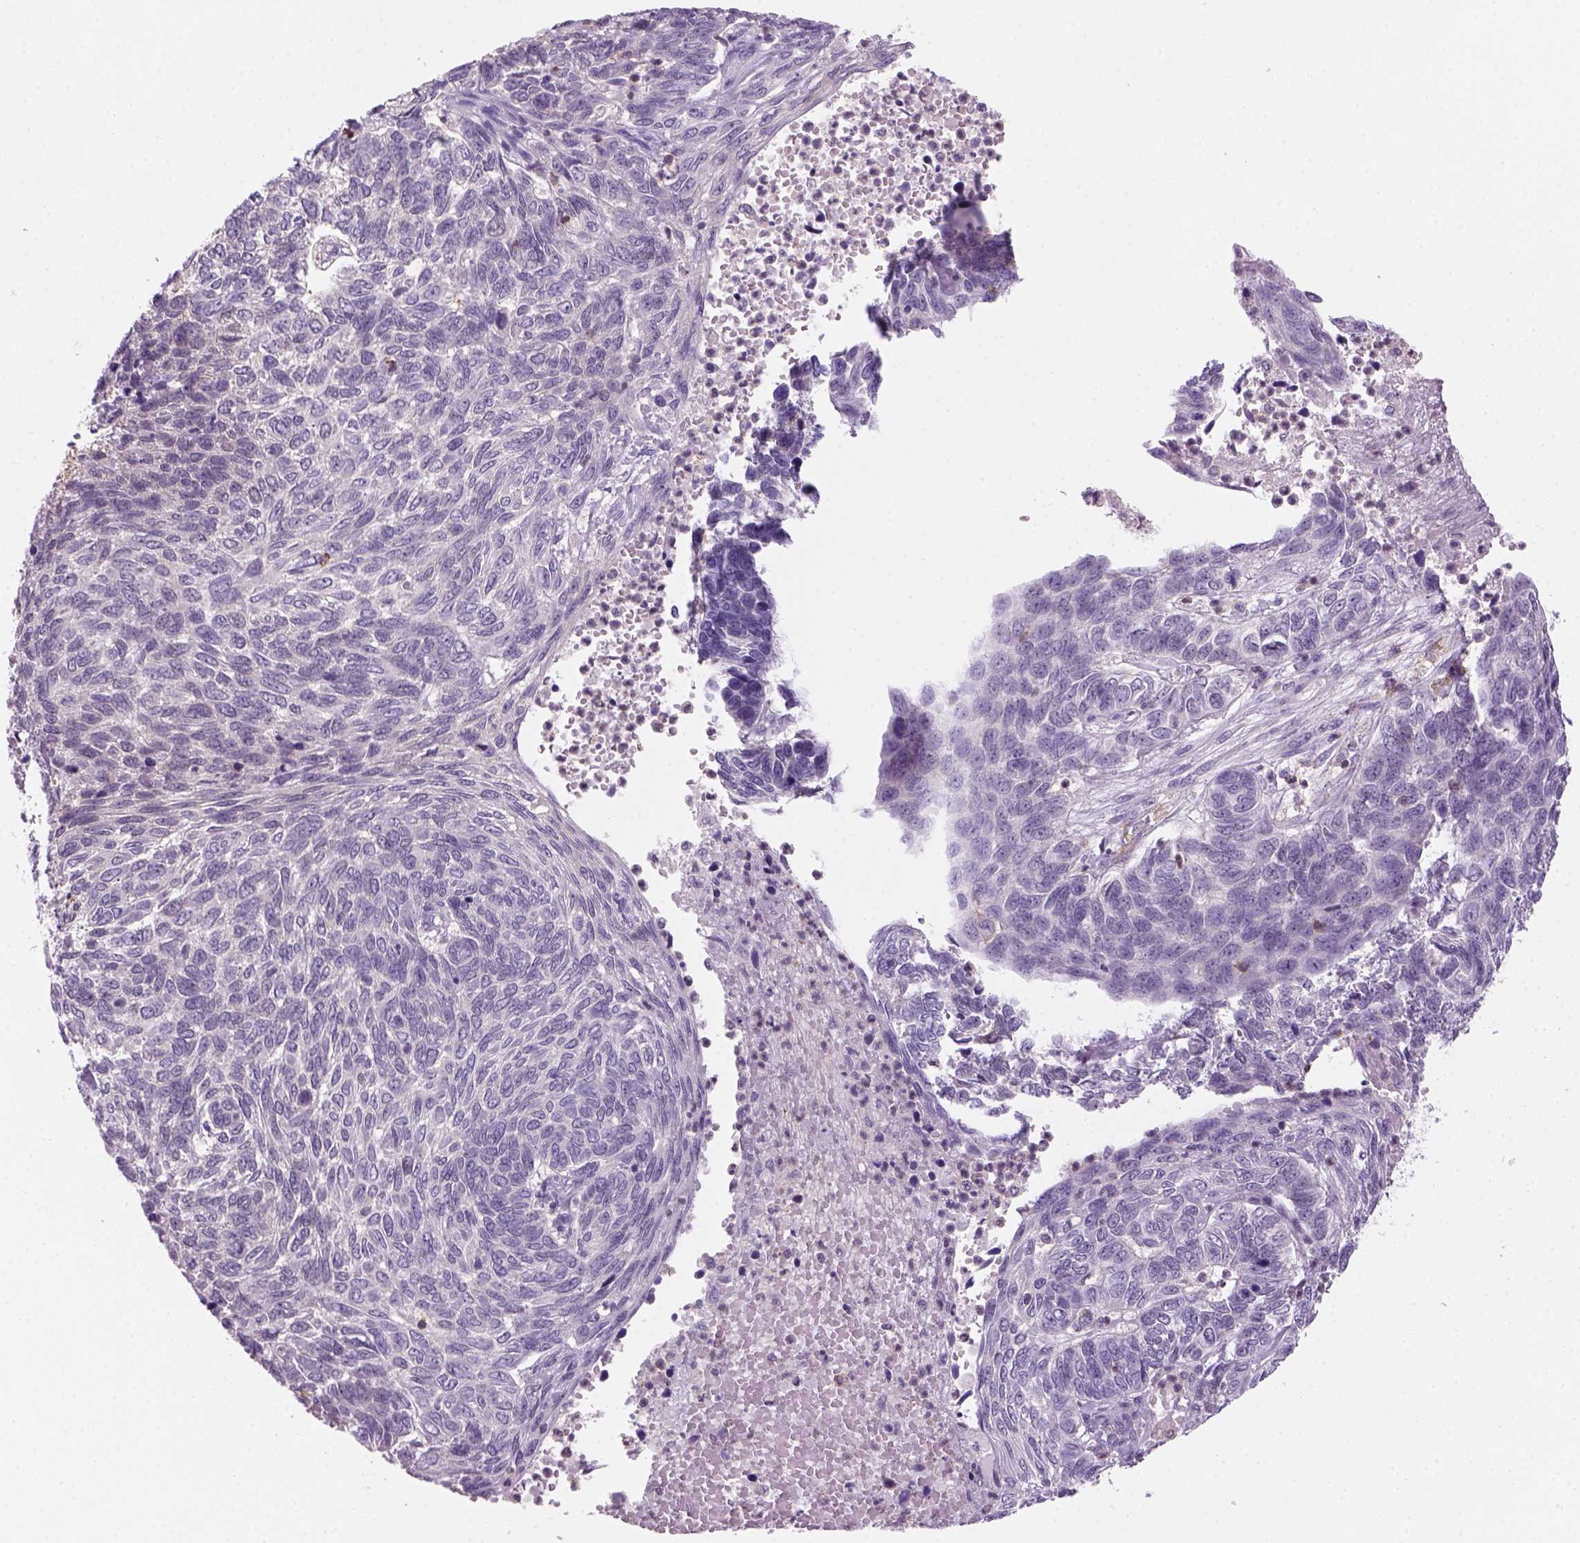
{"staining": {"intensity": "negative", "quantity": "none", "location": "none"}, "tissue": "skin cancer", "cell_type": "Tumor cells", "image_type": "cancer", "snomed": [{"axis": "morphology", "description": "Basal cell carcinoma"}, {"axis": "topography", "description": "Skin"}], "caption": "Histopathology image shows no significant protein expression in tumor cells of skin cancer (basal cell carcinoma).", "gene": "GOT1", "patient": {"sex": "female", "age": 65}}